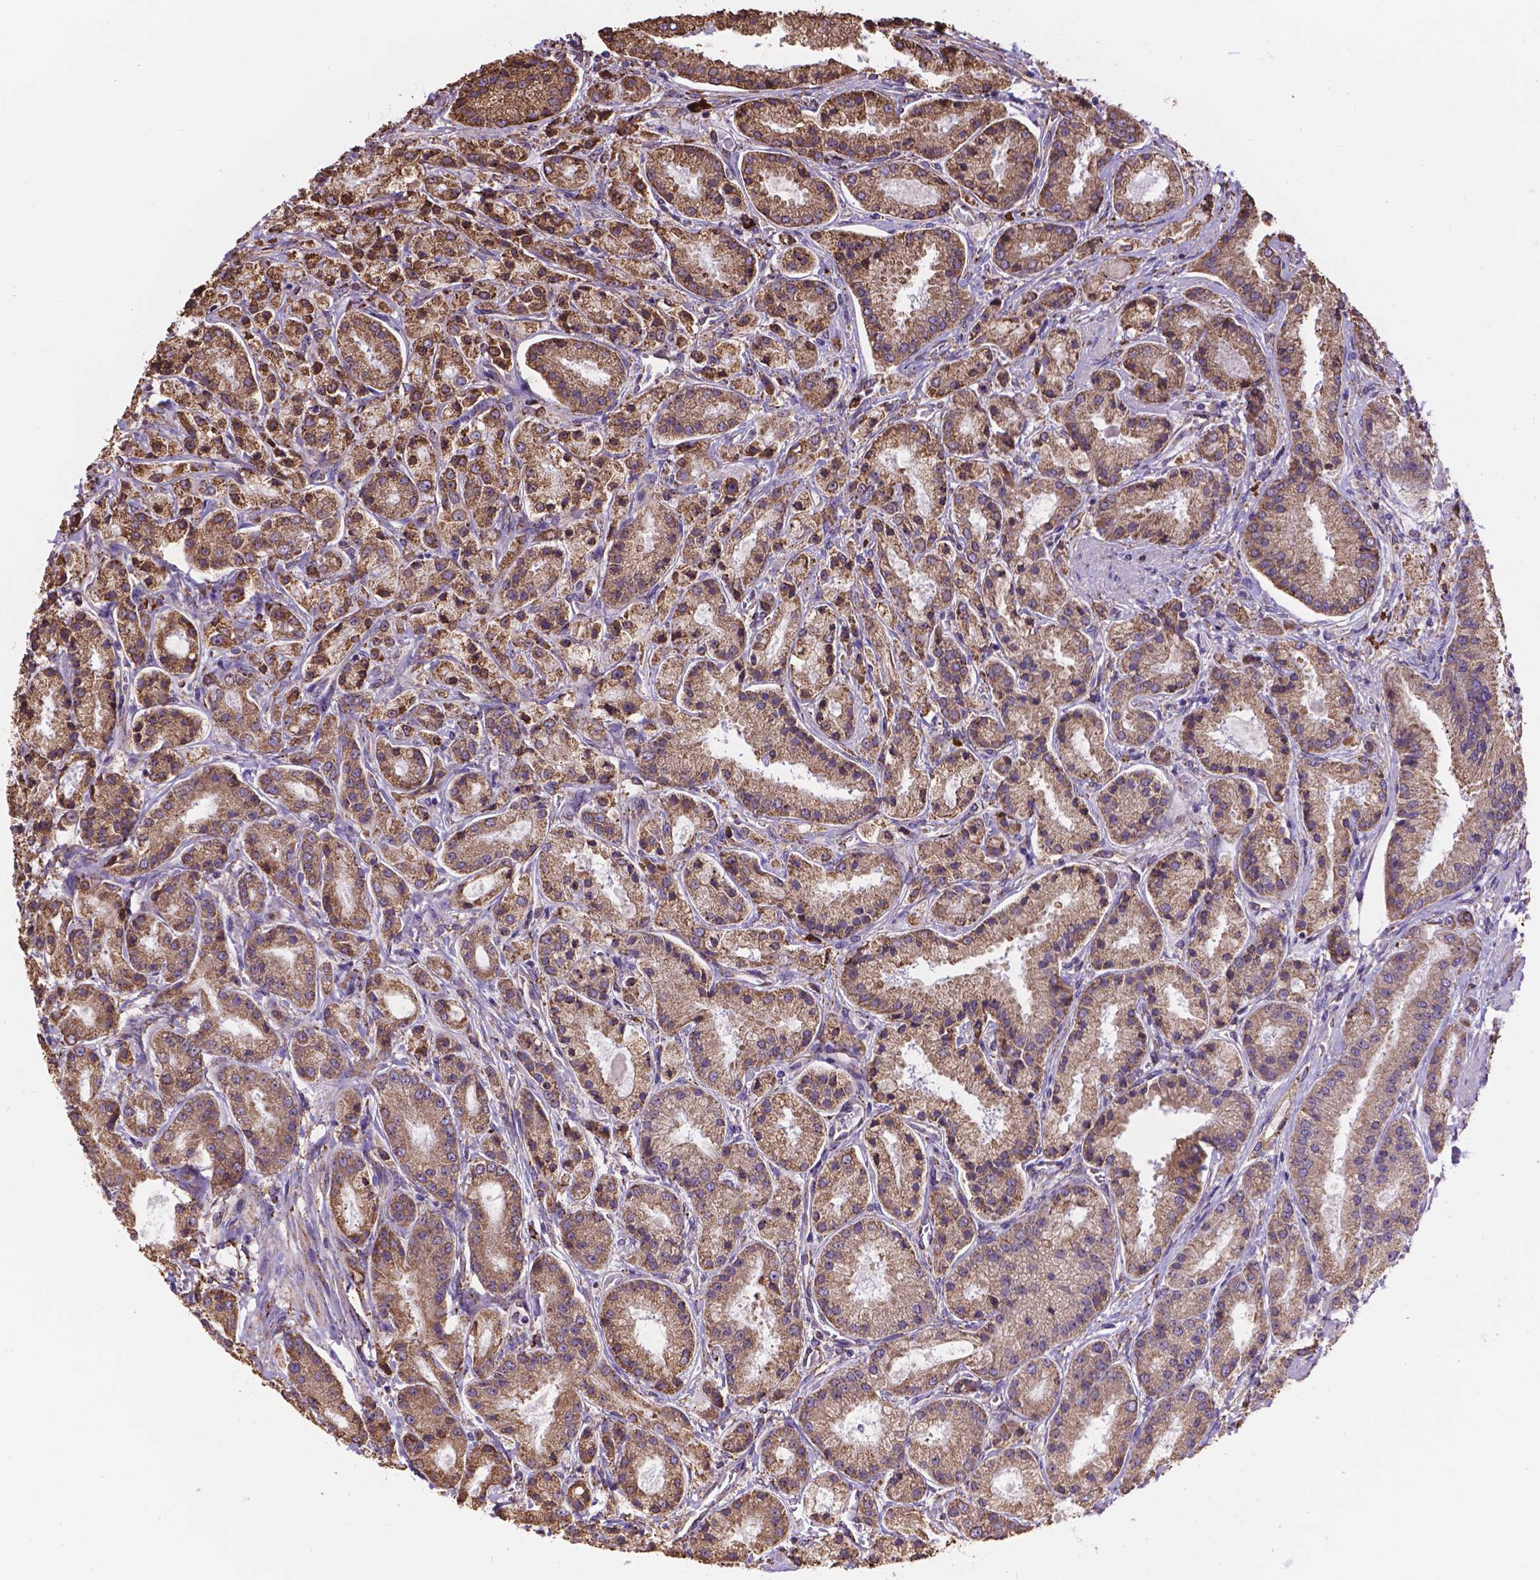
{"staining": {"intensity": "strong", "quantity": ">75%", "location": "cytoplasmic/membranous"}, "tissue": "prostate cancer", "cell_type": "Tumor cells", "image_type": "cancer", "snomed": [{"axis": "morphology", "description": "Adenocarcinoma, High grade"}, {"axis": "topography", "description": "Prostate"}], "caption": "High-power microscopy captured an immunohistochemistry photomicrograph of high-grade adenocarcinoma (prostate), revealing strong cytoplasmic/membranous positivity in approximately >75% of tumor cells.", "gene": "IPO11", "patient": {"sex": "male", "age": 67}}